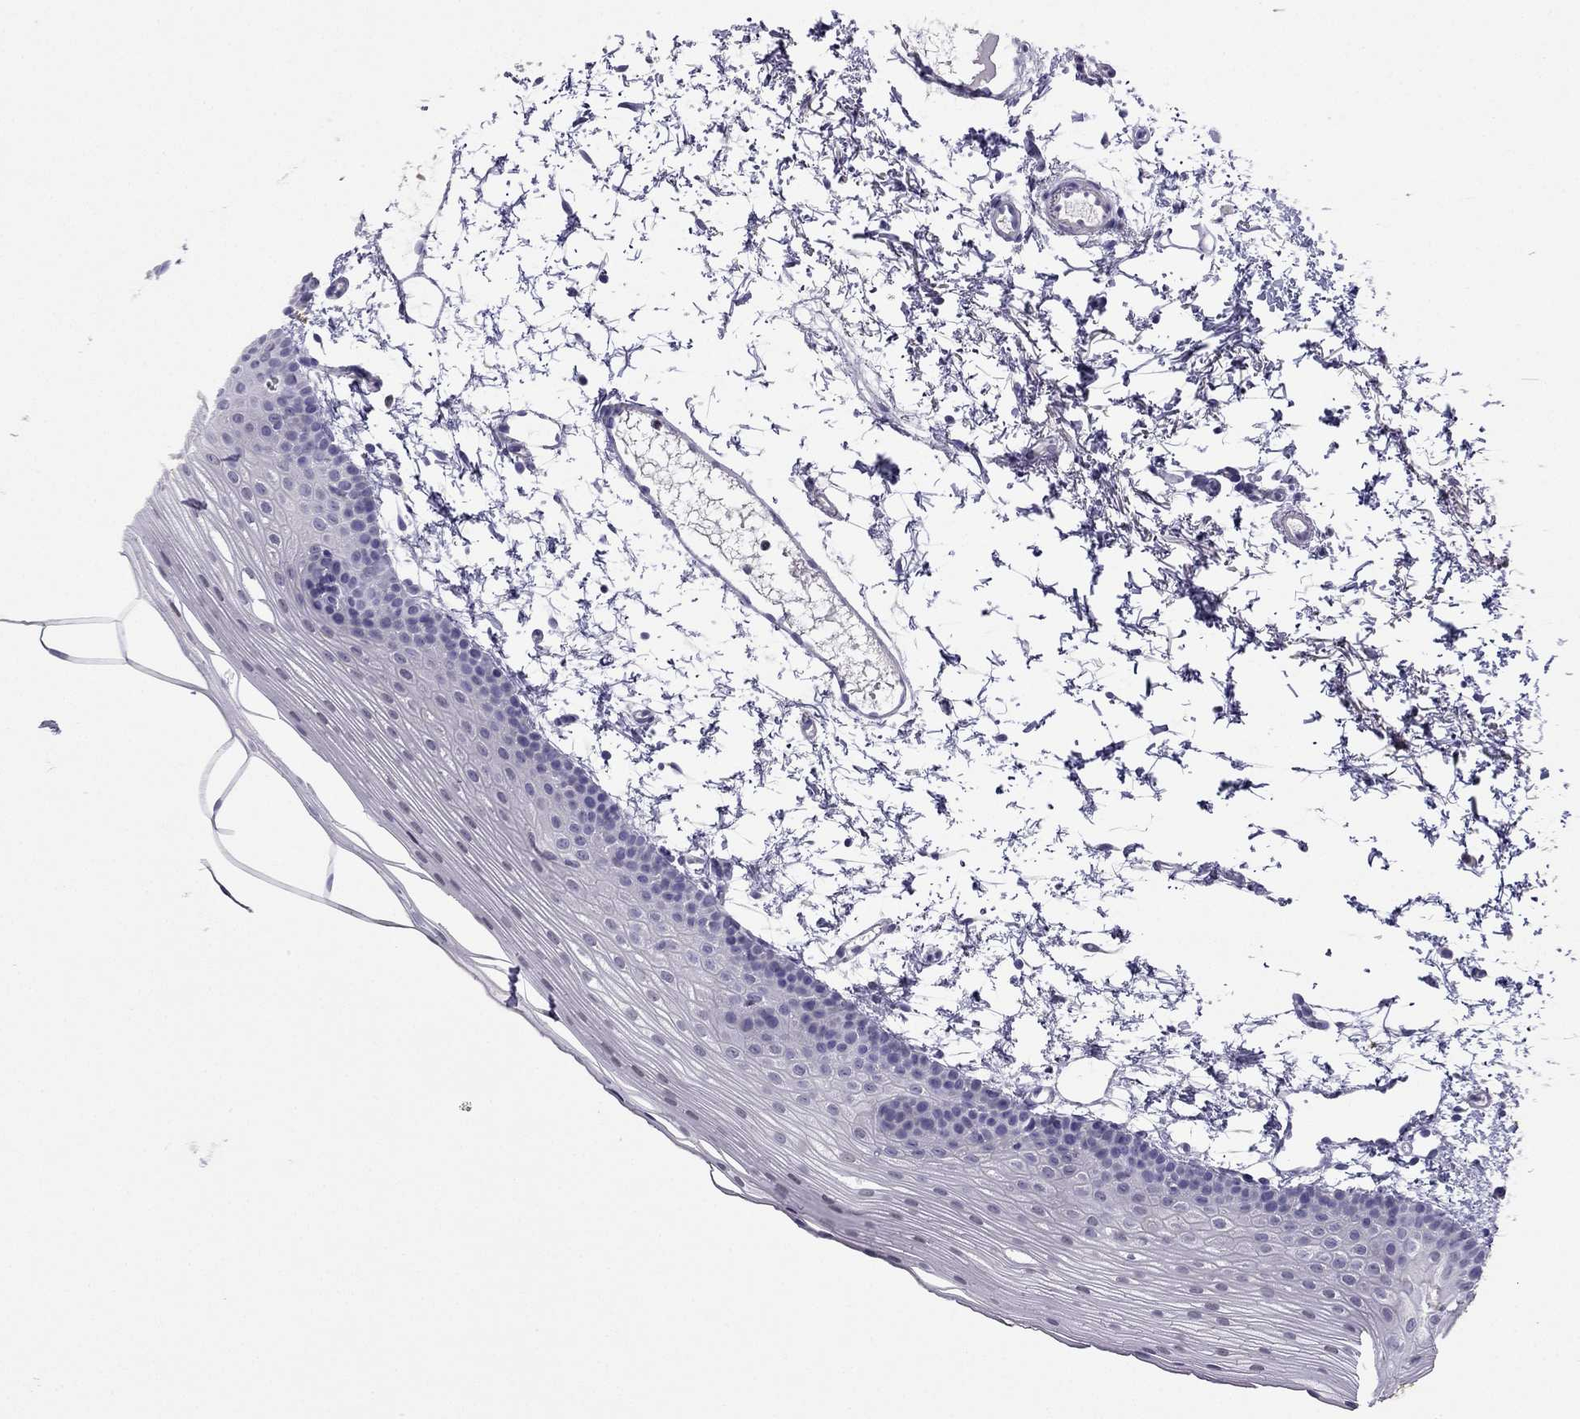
{"staining": {"intensity": "negative", "quantity": "none", "location": "none"}, "tissue": "oral mucosa", "cell_type": "Squamous epithelial cells", "image_type": "normal", "snomed": [{"axis": "morphology", "description": "Normal tissue, NOS"}, {"axis": "topography", "description": "Oral tissue"}], "caption": "Squamous epithelial cells show no significant protein staining in benign oral mucosa. (DAB immunohistochemistry visualized using brightfield microscopy, high magnification).", "gene": "ARID3A", "patient": {"sex": "female", "age": 57}}